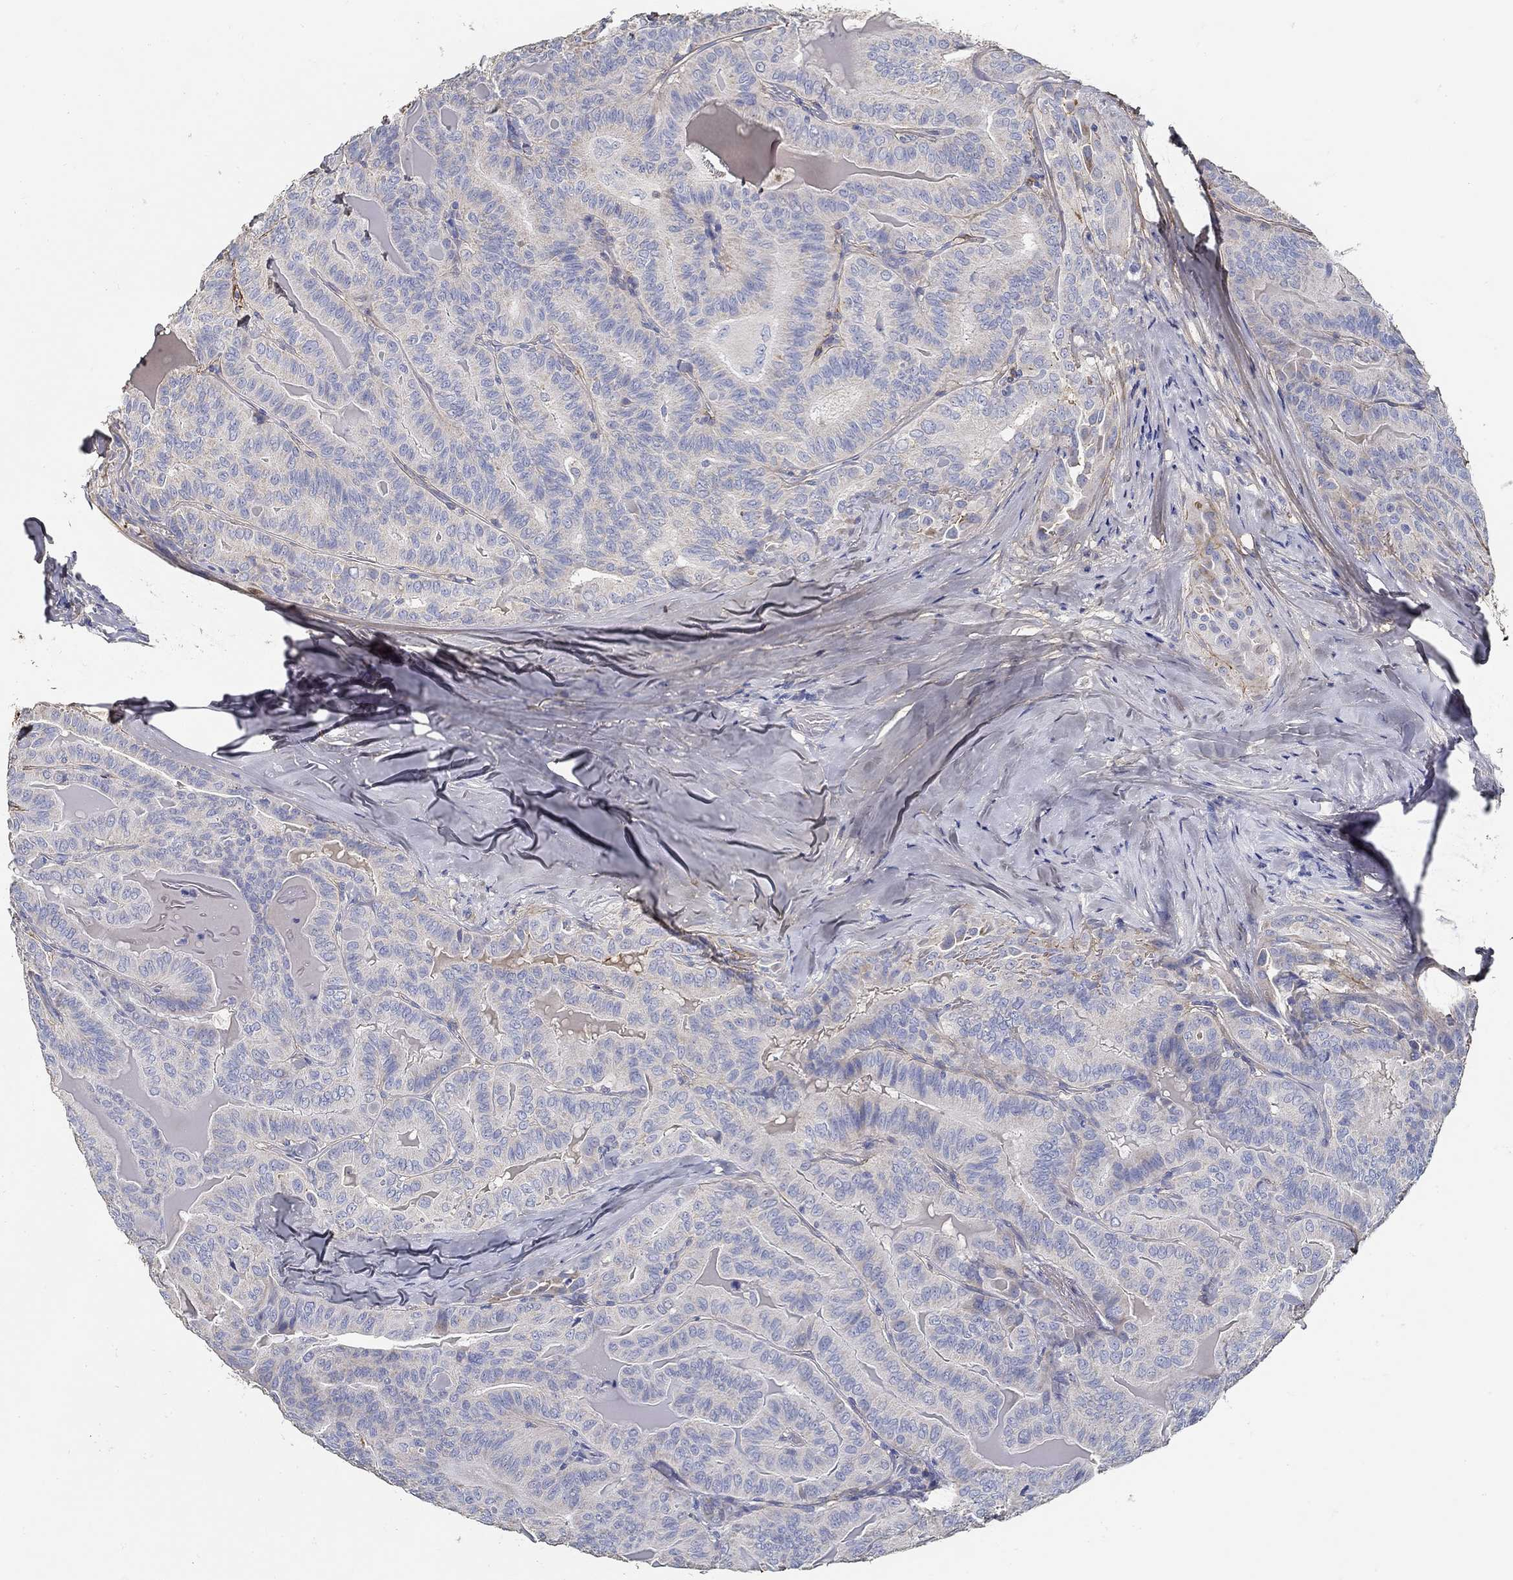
{"staining": {"intensity": "negative", "quantity": "none", "location": "none"}, "tissue": "thyroid cancer", "cell_type": "Tumor cells", "image_type": "cancer", "snomed": [{"axis": "morphology", "description": "Papillary adenocarcinoma, NOS"}, {"axis": "topography", "description": "Thyroid gland"}], "caption": "The immunohistochemistry (IHC) micrograph has no significant staining in tumor cells of thyroid cancer tissue.", "gene": "TGFBI", "patient": {"sex": "female", "age": 68}}